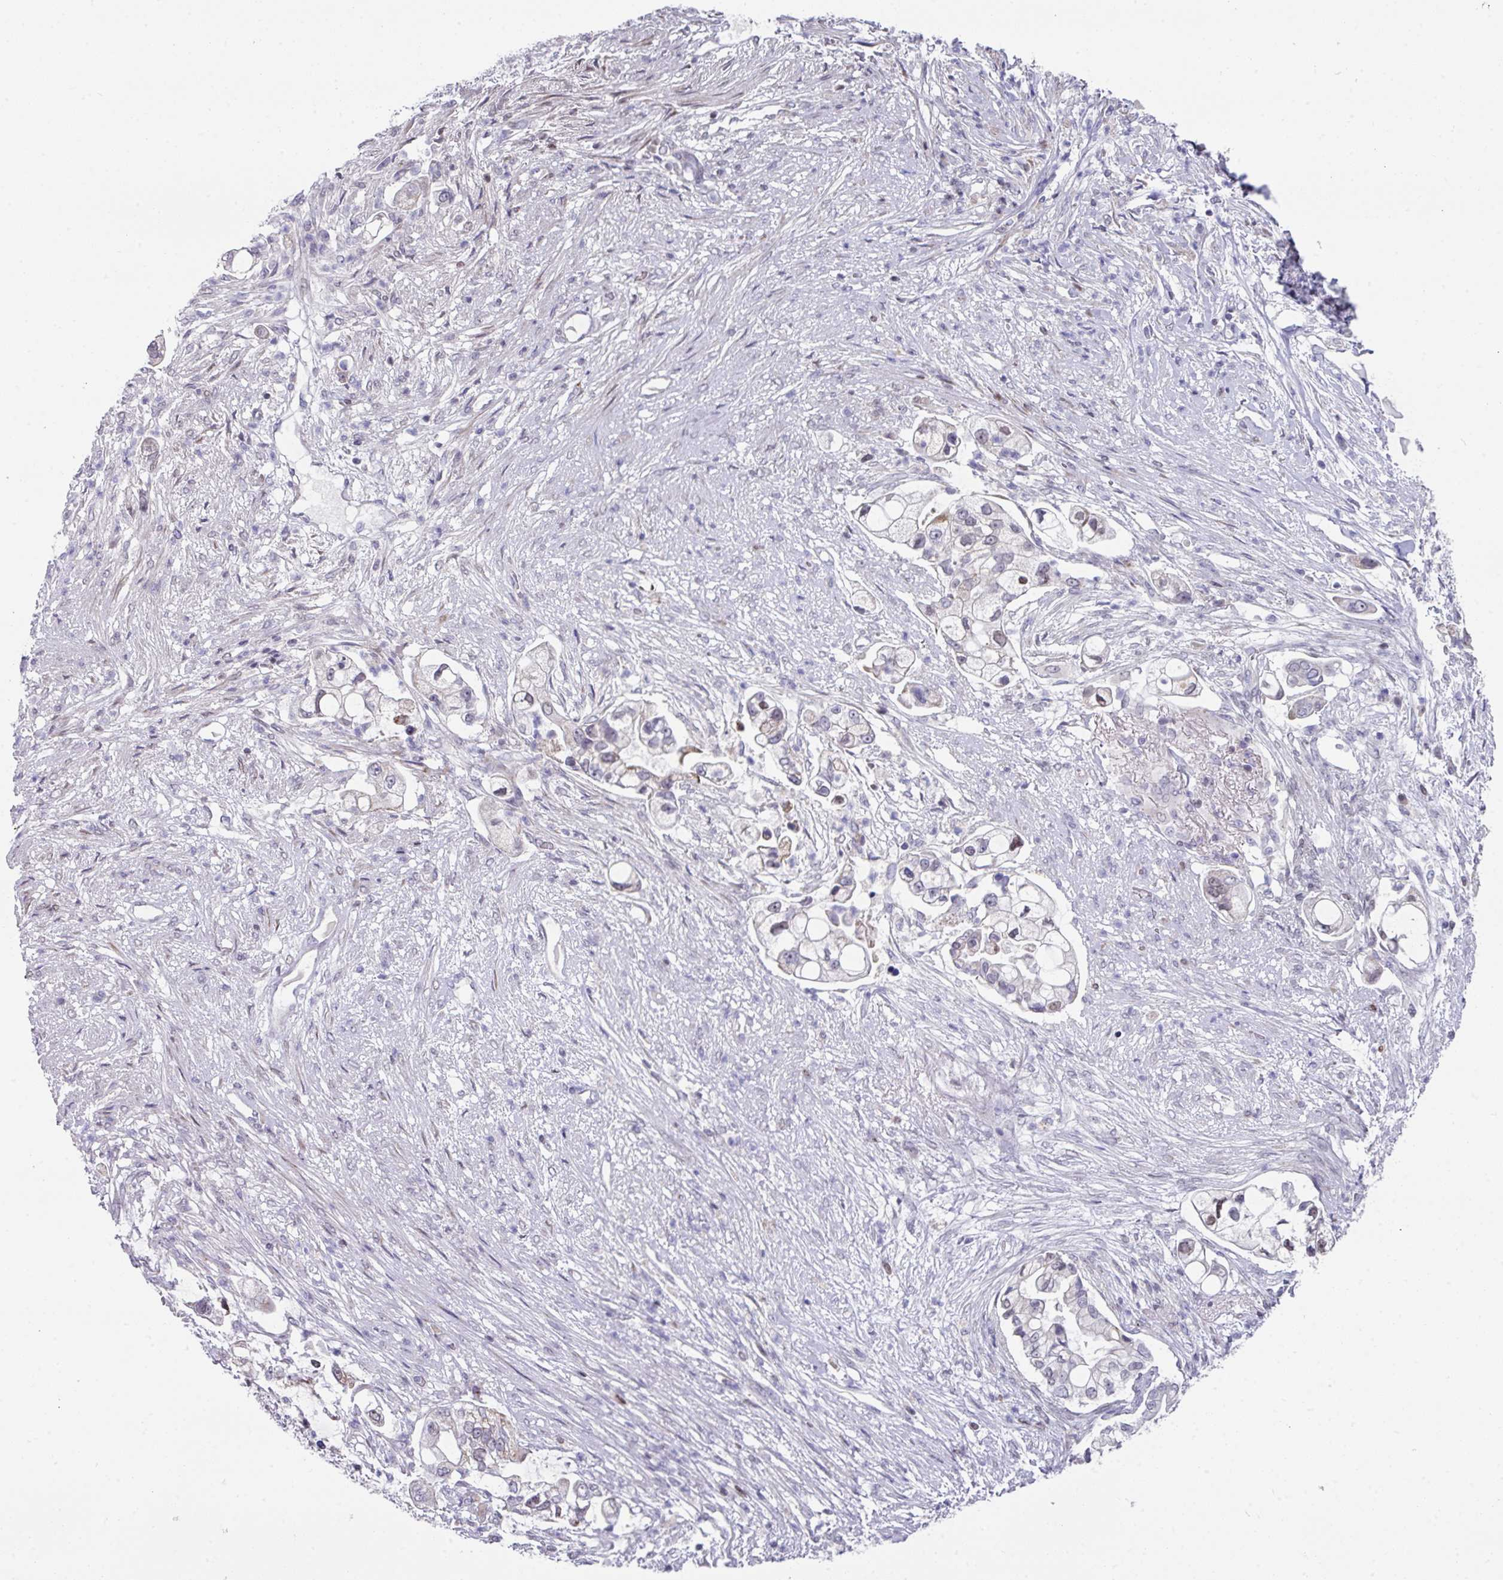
{"staining": {"intensity": "negative", "quantity": "none", "location": "none"}, "tissue": "pancreatic cancer", "cell_type": "Tumor cells", "image_type": "cancer", "snomed": [{"axis": "morphology", "description": "Adenocarcinoma, NOS"}, {"axis": "topography", "description": "Pancreas"}], "caption": "Adenocarcinoma (pancreatic) was stained to show a protein in brown. There is no significant positivity in tumor cells. (IHC, brightfield microscopy, high magnification).", "gene": "CBX7", "patient": {"sex": "female", "age": 69}}